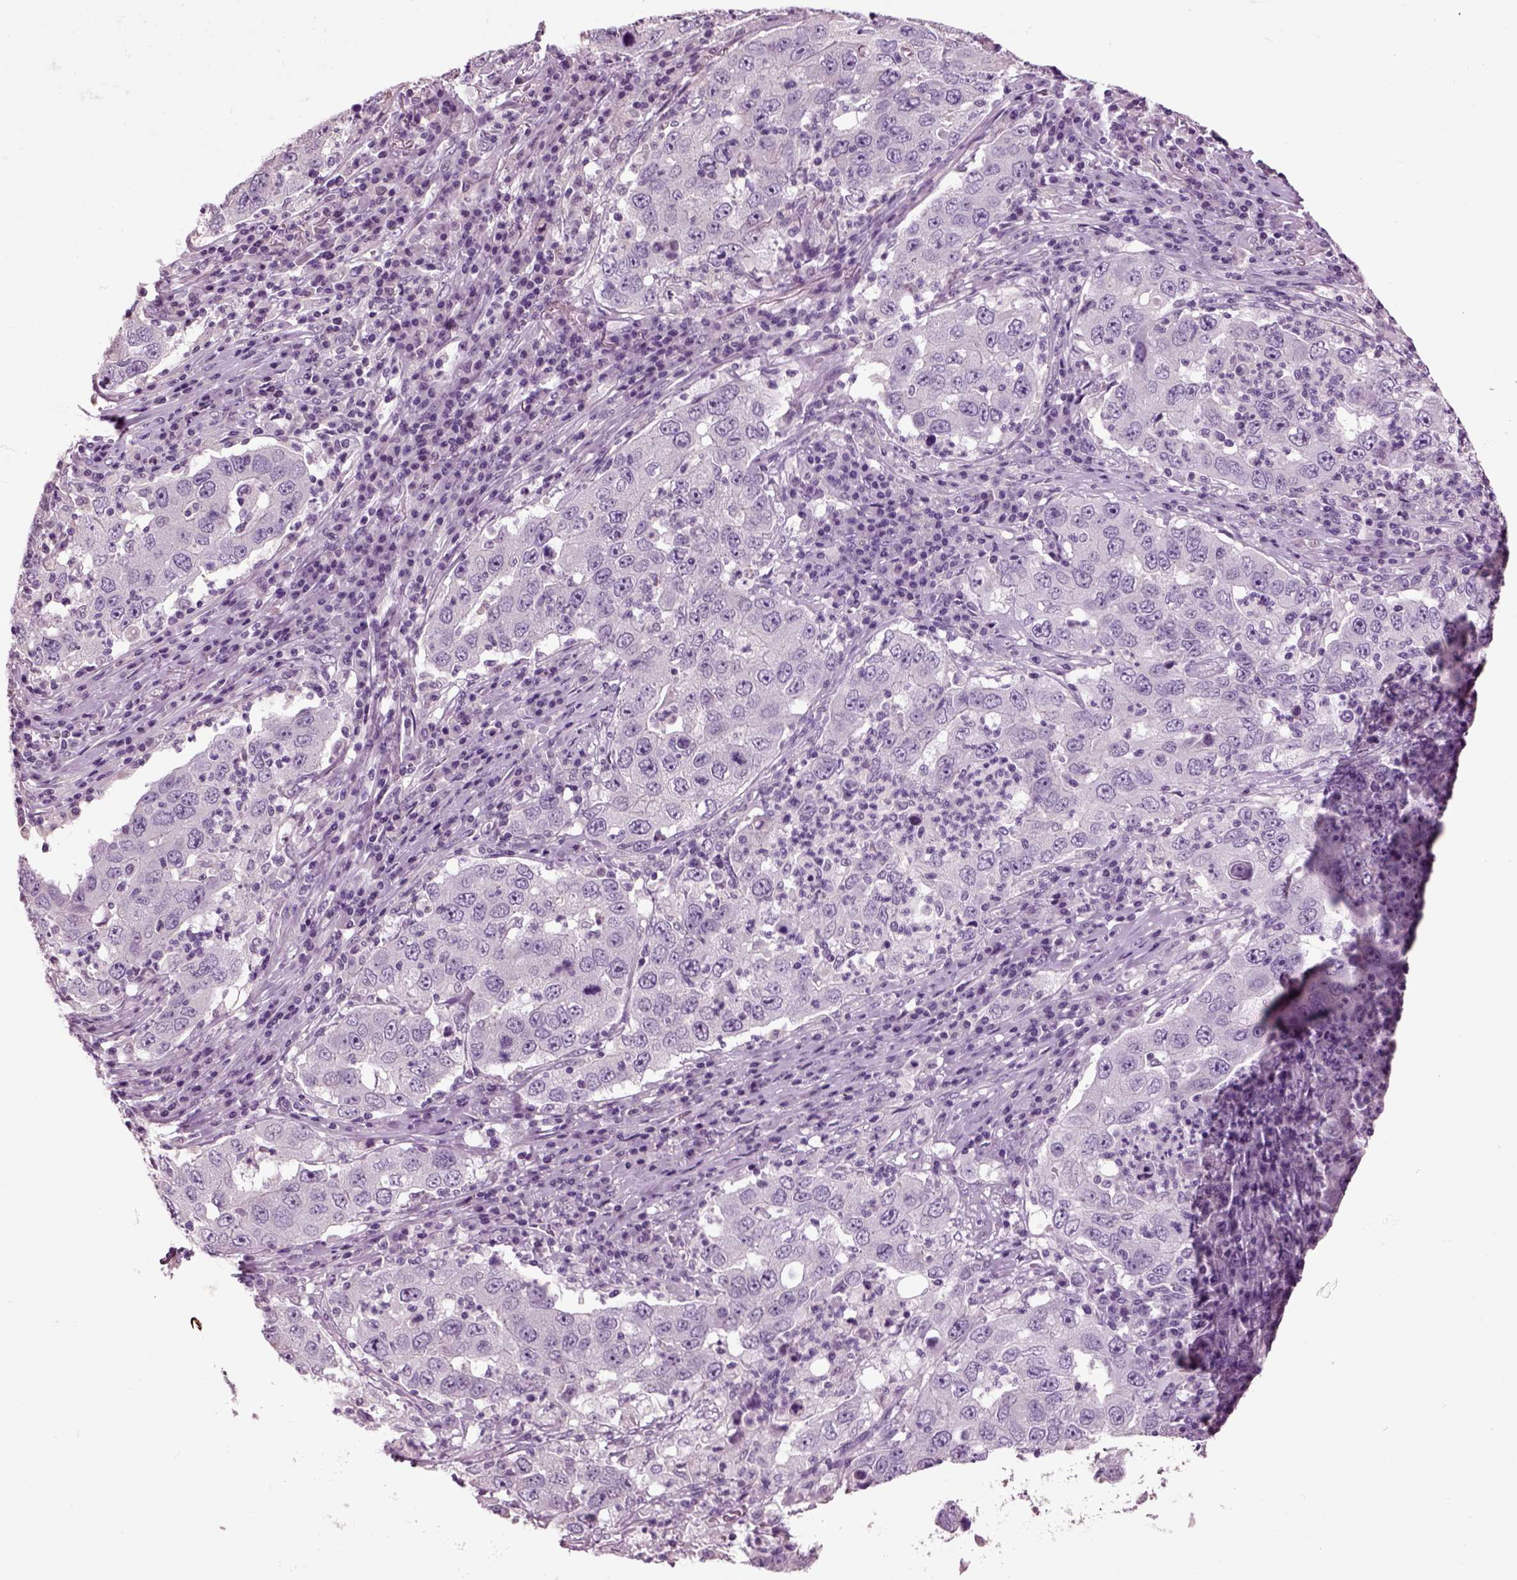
{"staining": {"intensity": "negative", "quantity": "none", "location": "none"}, "tissue": "lung cancer", "cell_type": "Tumor cells", "image_type": "cancer", "snomed": [{"axis": "morphology", "description": "Adenocarcinoma, NOS"}, {"axis": "topography", "description": "Lung"}], "caption": "Immunohistochemical staining of adenocarcinoma (lung) demonstrates no significant expression in tumor cells.", "gene": "CHGB", "patient": {"sex": "male", "age": 73}}